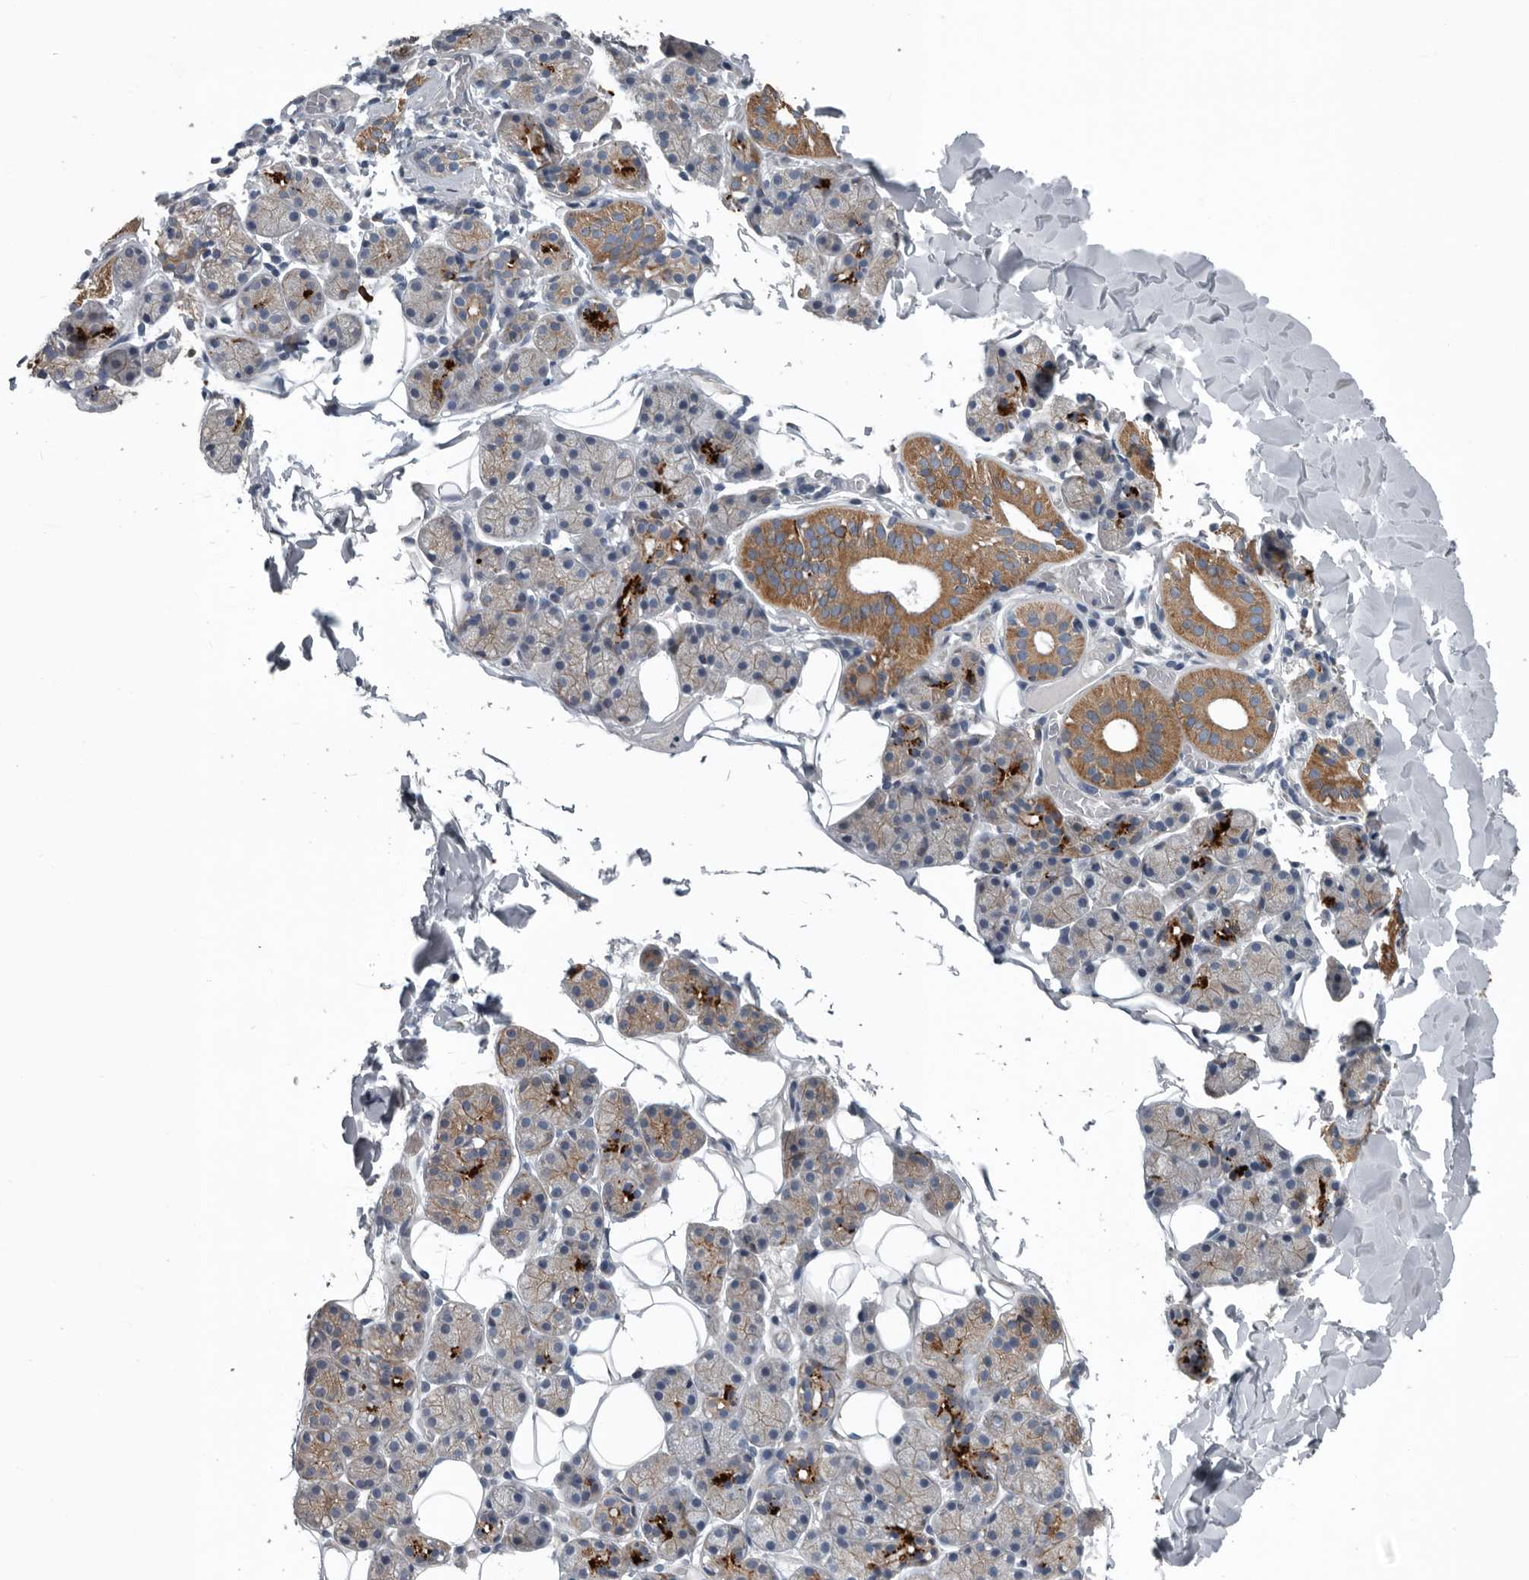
{"staining": {"intensity": "moderate", "quantity": "25%-75%", "location": "cytoplasmic/membranous"}, "tissue": "salivary gland", "cell_type": "Glandular cells", "image_type": "normal", "snomed": [{"axis": "morphology", "description": "Normal tissue, NOS"}, {"axis": "topography", "description": "Salivary gland"}], "caption": "Salivary gland stained with IHC displays moderate cytoplasmic/membranous expression in about 25%-75% of glandular cells. (Brightfield microscopy of DAB IHC at high magnification).", "gene": "DPY19L4", "patient": {"sex": "female", "age": 33}}